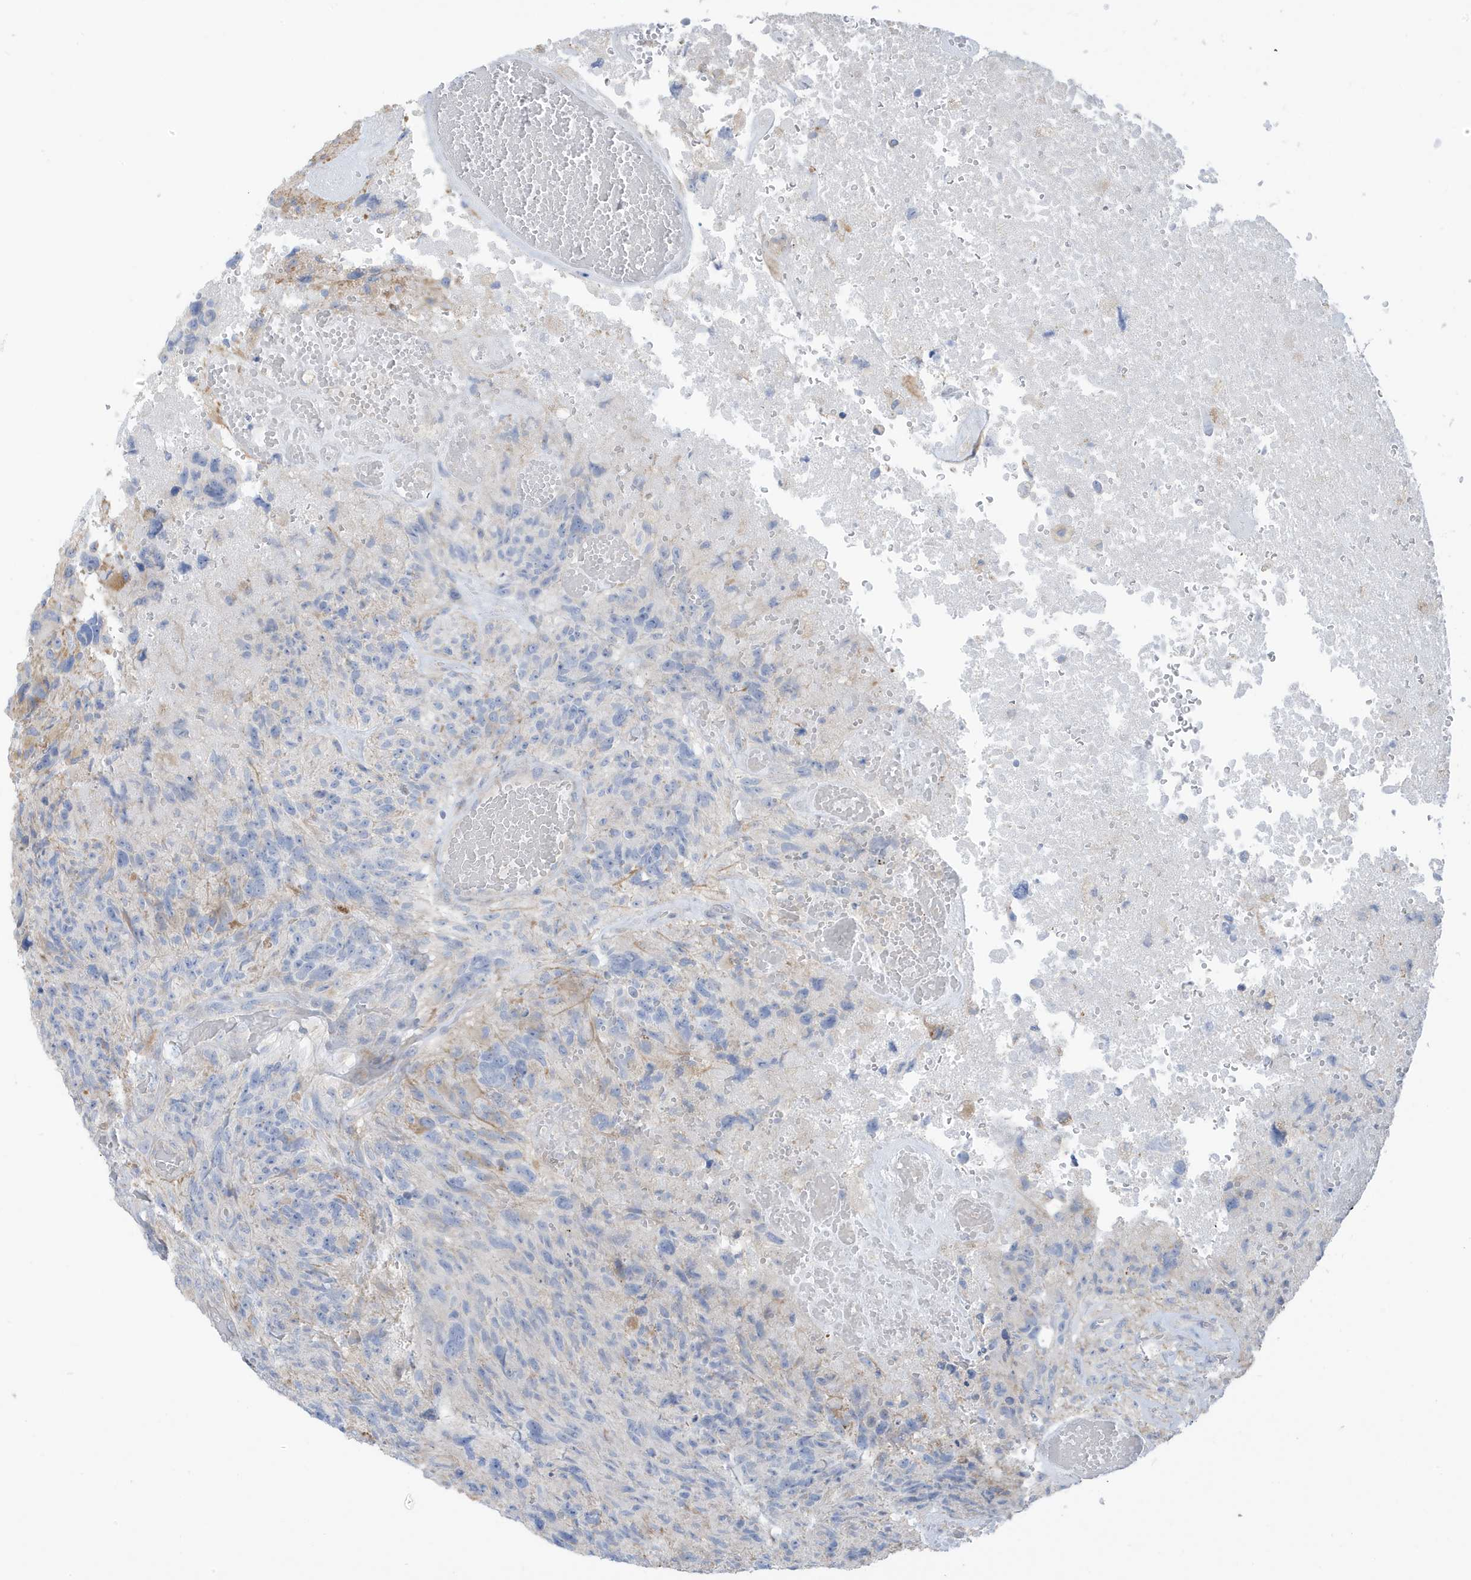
{"staining": {"intensity": "negative", "quantity": "none", "location": "none"}, "tissue": "glioma", "cell_type": "Tumor cells", "image_type": "cancer", "snomed": [{"axis": "morphology", "description": "Glioma, malignant, High grade"}, {"axis": "topography", "description": "Brain"}], "caption": "Tumor cells are negative for brown protein staining in malignant high-grade glioma.", "gene": "ATP13A5", "patient": {"sex": "male", "age": 69}}